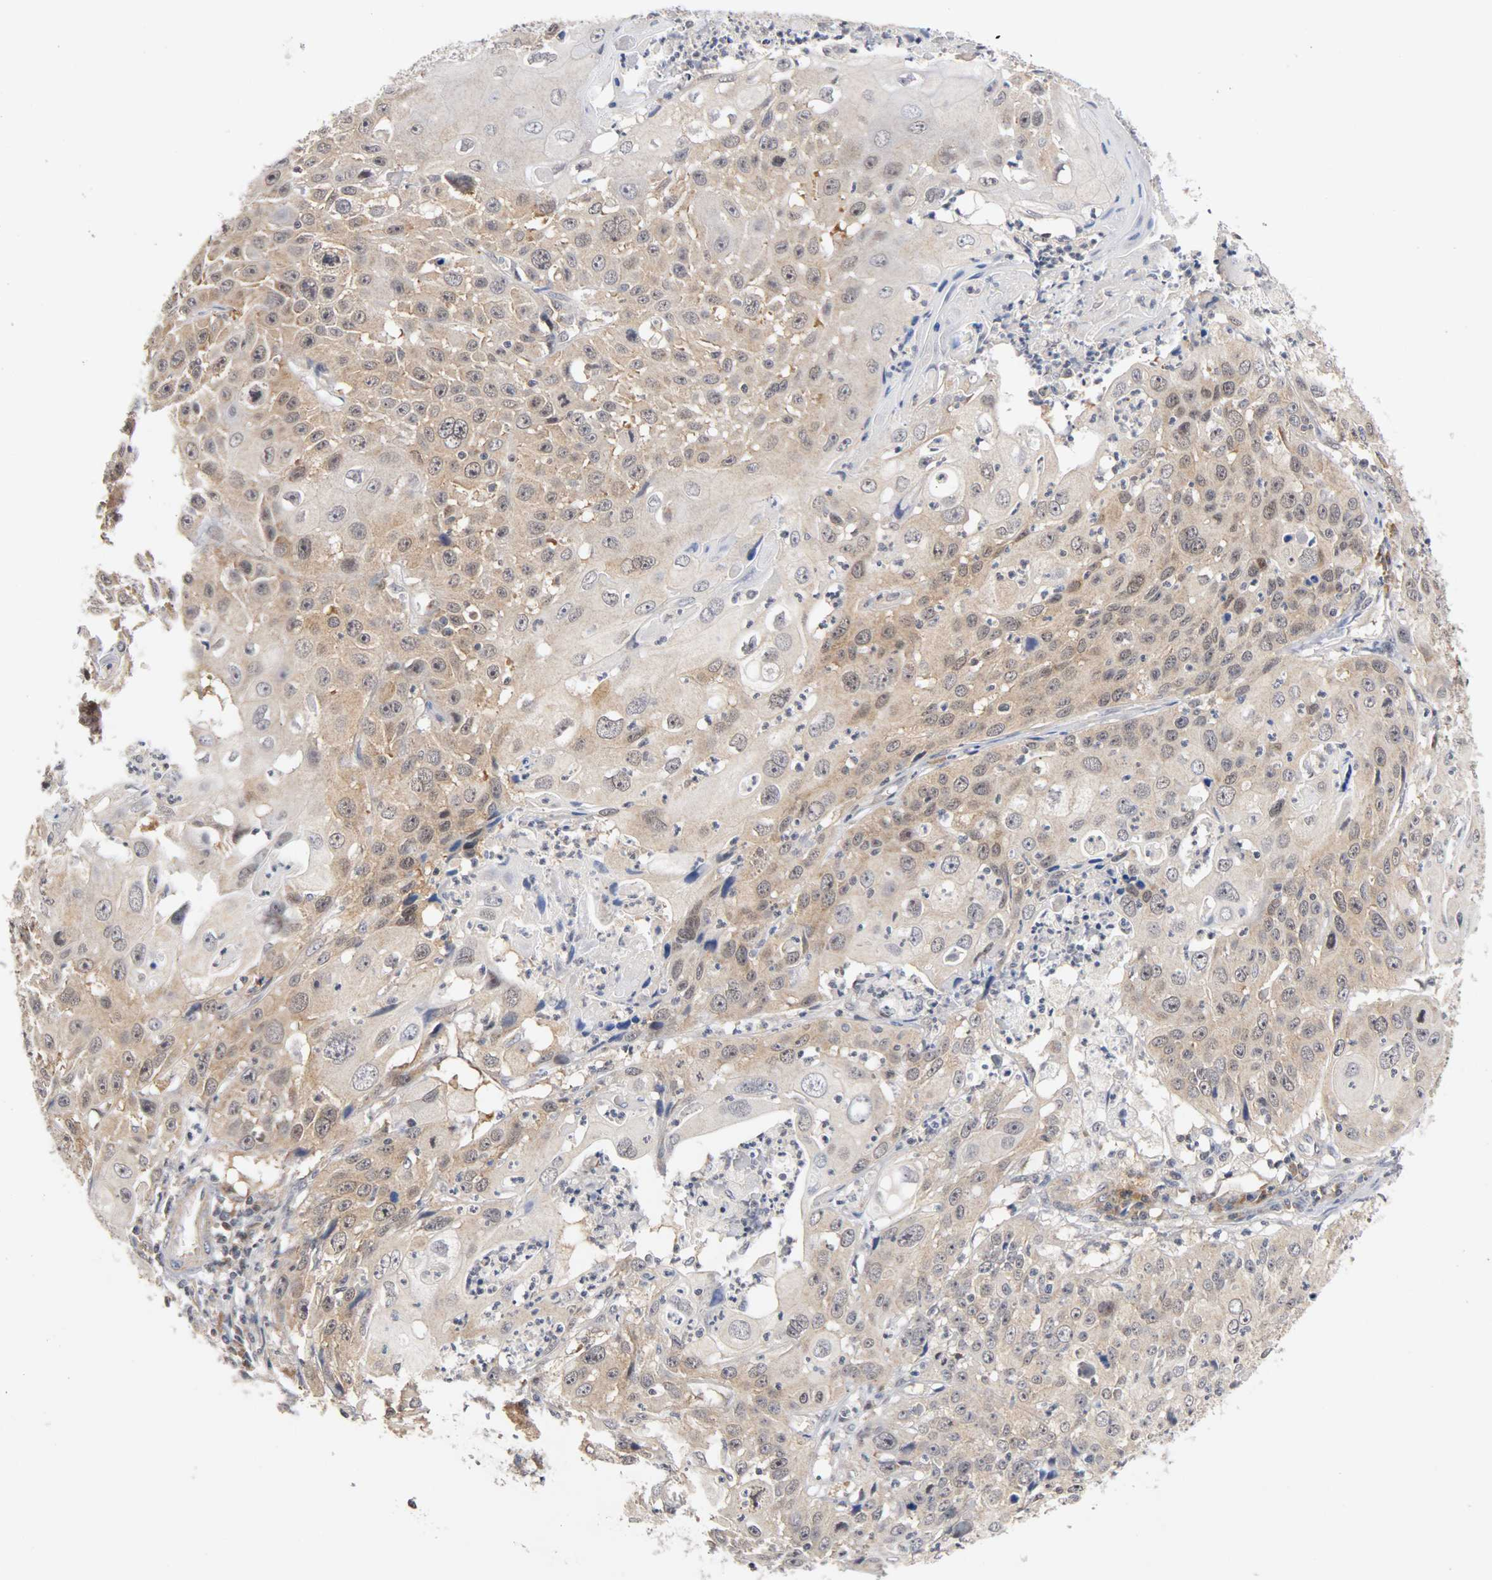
{"staining": {"intensity": "weak", "quantity": "25%-75%", "location": "cytoplasmic/membranous"}, "tissue": "cervical cancer", "cell_type": "Tumor cells", "image_type": "cancer", "snomed": [{"axis": "morphology", "description": "Squamous cell carcinoma, NOS"}, {"axis": "topography", "description": "Cervix"}], "caption": "A histopathology image of human cervical cancer stained for a protein displays weak cytoplasmic/membranous brown staining in tumor cells.", "gene": "UBE2M", "patient": {"sex": "female", "age": 39}}